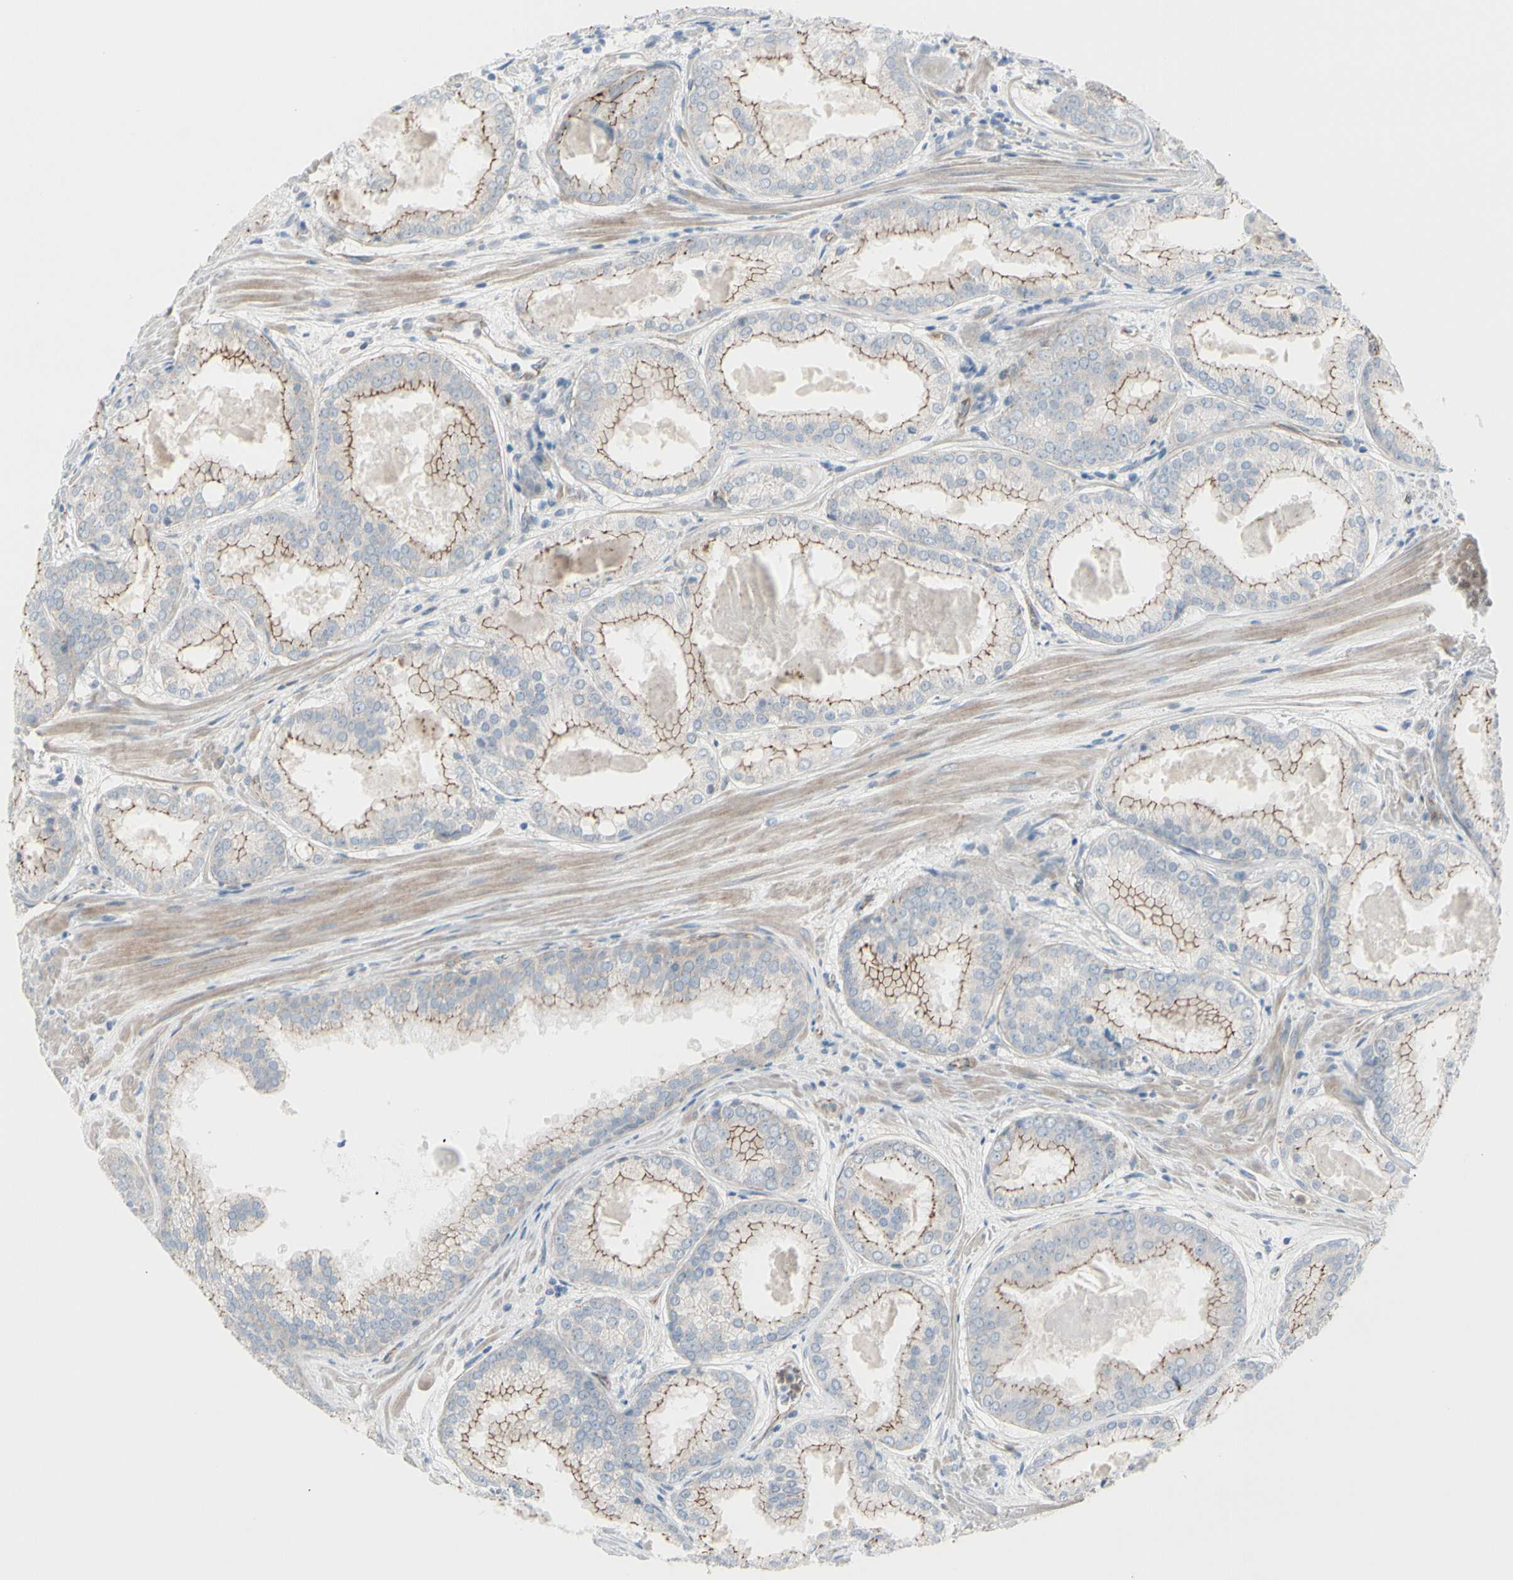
{"staining": {"intensity": "moderate", "quantity": "25%-75%", "location": "cytoplasmic/membranous"}, "tissue": "prostate cancer", "cell_type": "Tumor cells", "image_type": "cancer", "snomed": [{"axis": "morphology", "description": "Adenocarcinoma, Low grade"}, {"axis": "topography", "description": "Prostate"}], "caption": "Prostate cancer (adenocarcinoma (low-grade)) stained for a protein displays moderate cytoplasmic/membranous positivity in tumor cells.", "gene": "TJP1", "patient": {"sex": "male", "age": 64}}